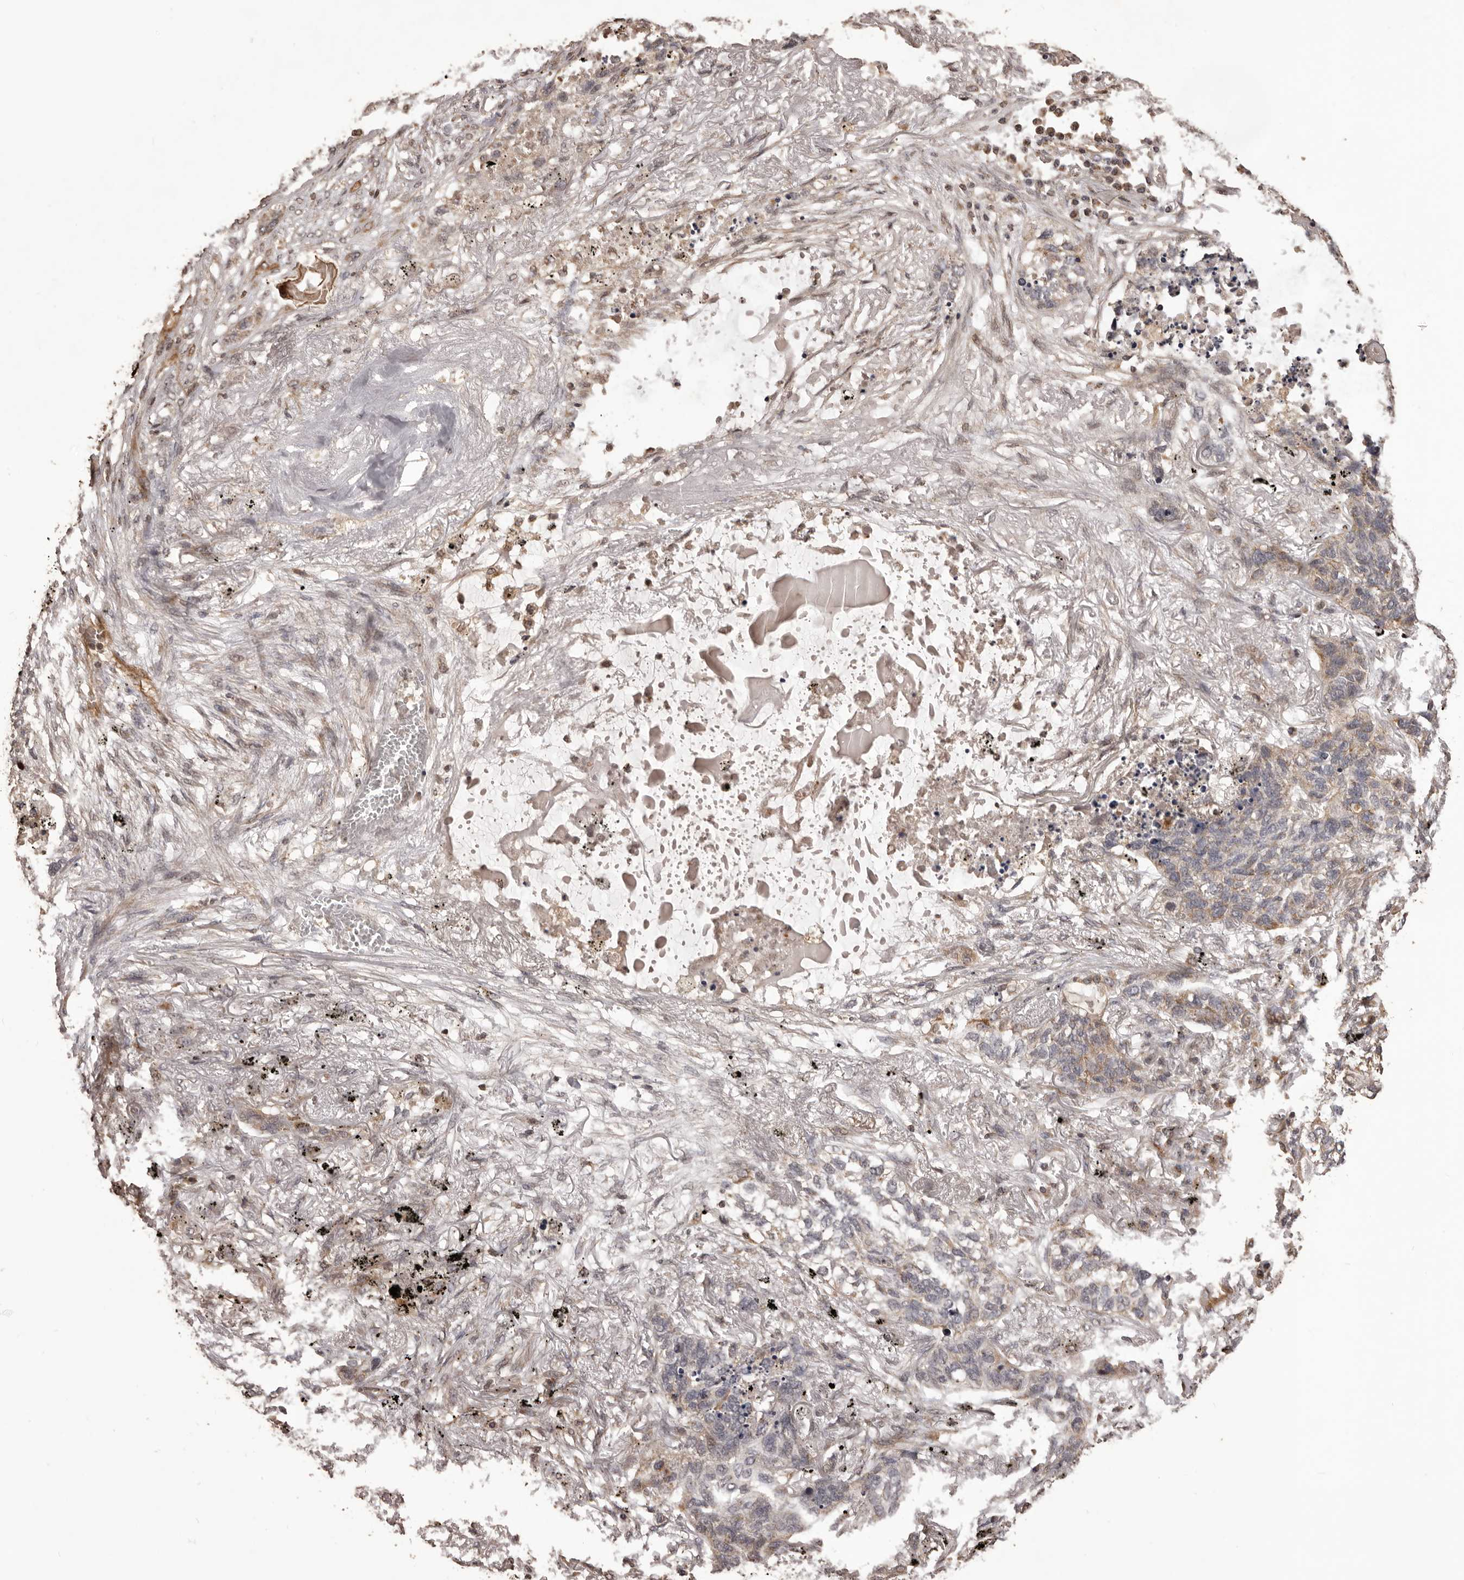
{"staining": {"intensity": "weak", "quantity": "<25%", "location": "cytoplasmic/membranous"}, "tissue": "lung cancer", "cell_type": "Tumor cells", "image_type": "cancer", "snomed": [{"axis": "morphology", "description": "Squamous cell carcinoma, NOS"}, {"axis": "topography", "description": "Lung"}], "caption": "The image exhibits no significant positivity in tumor cells of squamous cell carcinoma (lung). The staining is performed using DAB (3,3'-diaminobenzidine) brown chromogen with nuclei counter-stained in using hematoxylin.", "gene": "QRSL1", "patient": {"sex": "female", "age": 63}}